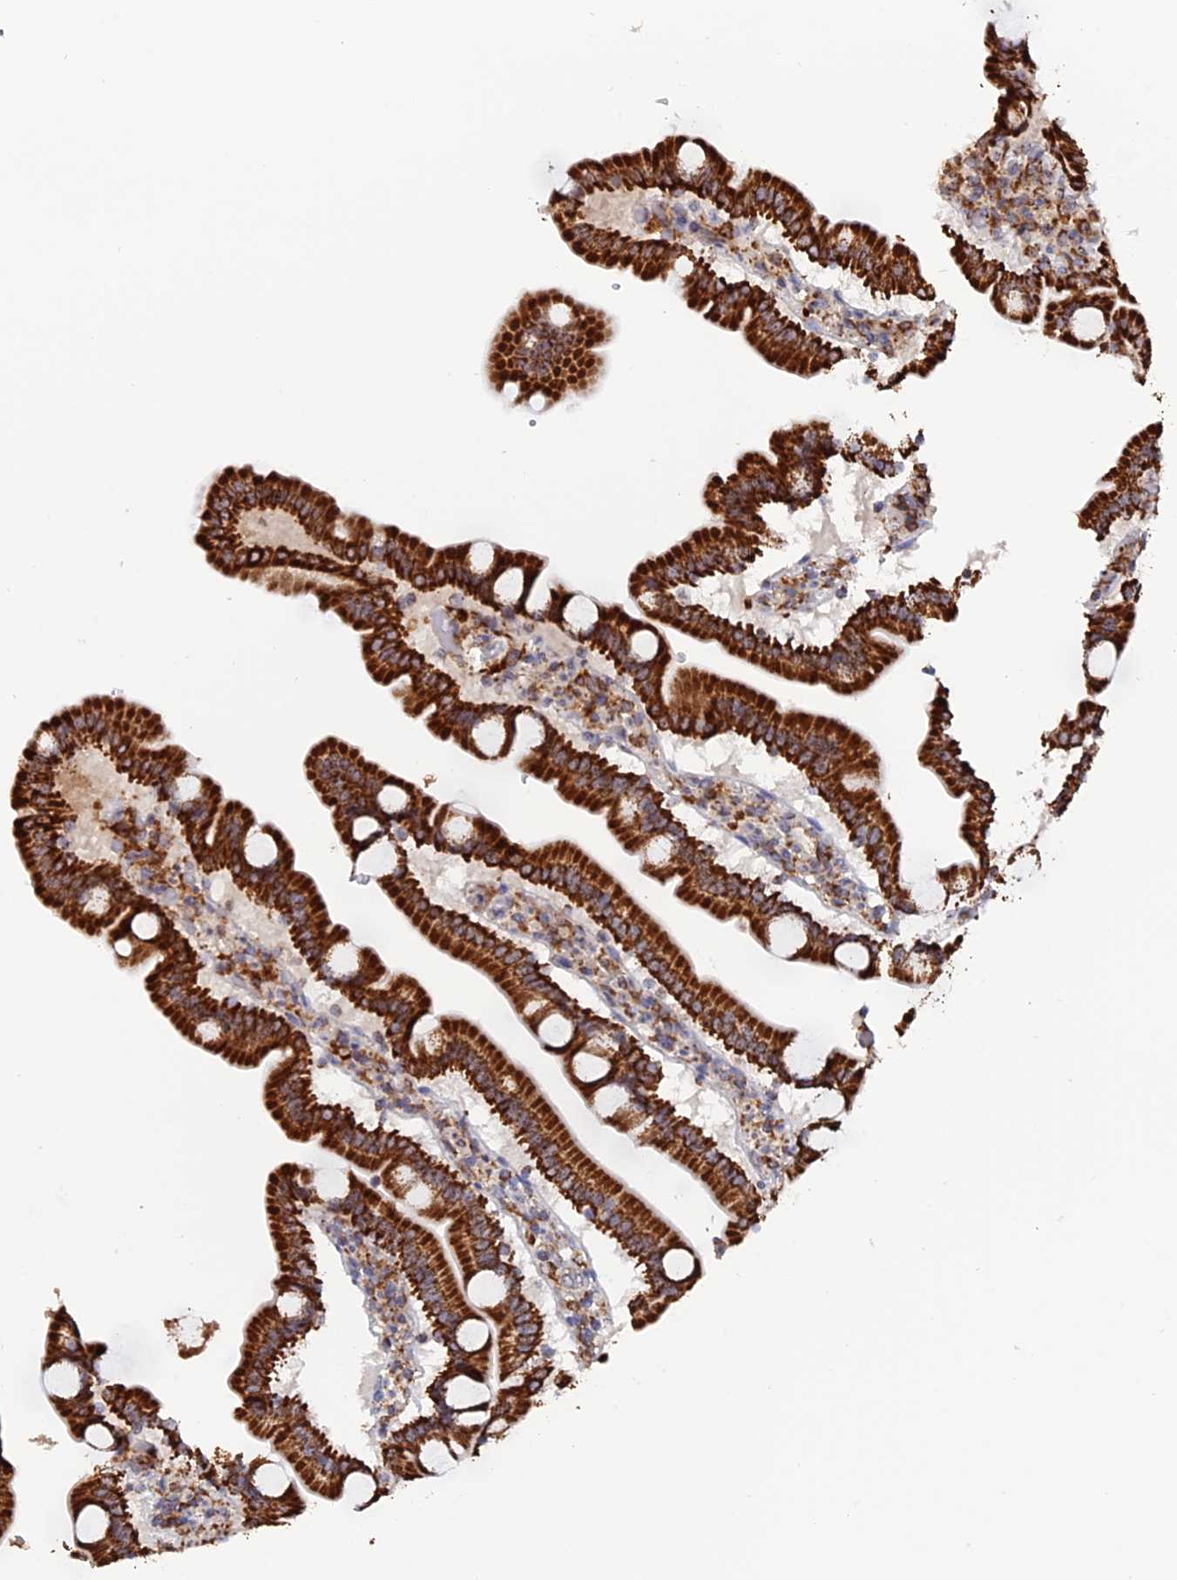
{"staining": {"intensity": "strong", "quantity": ">75%", "location": "cytoplasmic/membranous"}, "tissue": "duodenum", "cell_type": "Glandular cells", "image_type": "normal", "snomed": [{"axis": "morphology", "description": "Normal tissue, NOS"}, {"axis": "topography", "description": "Duodenum"}], "caption": "A high-resolution image shows immunohistochemistry (IHC) staining of normal duodenum, which displays strong cytoplasmic/membranous staining in about >75% of glandular cells.", "gene": "DTYMK", "patient": {"sex": "male", "age": 55}}